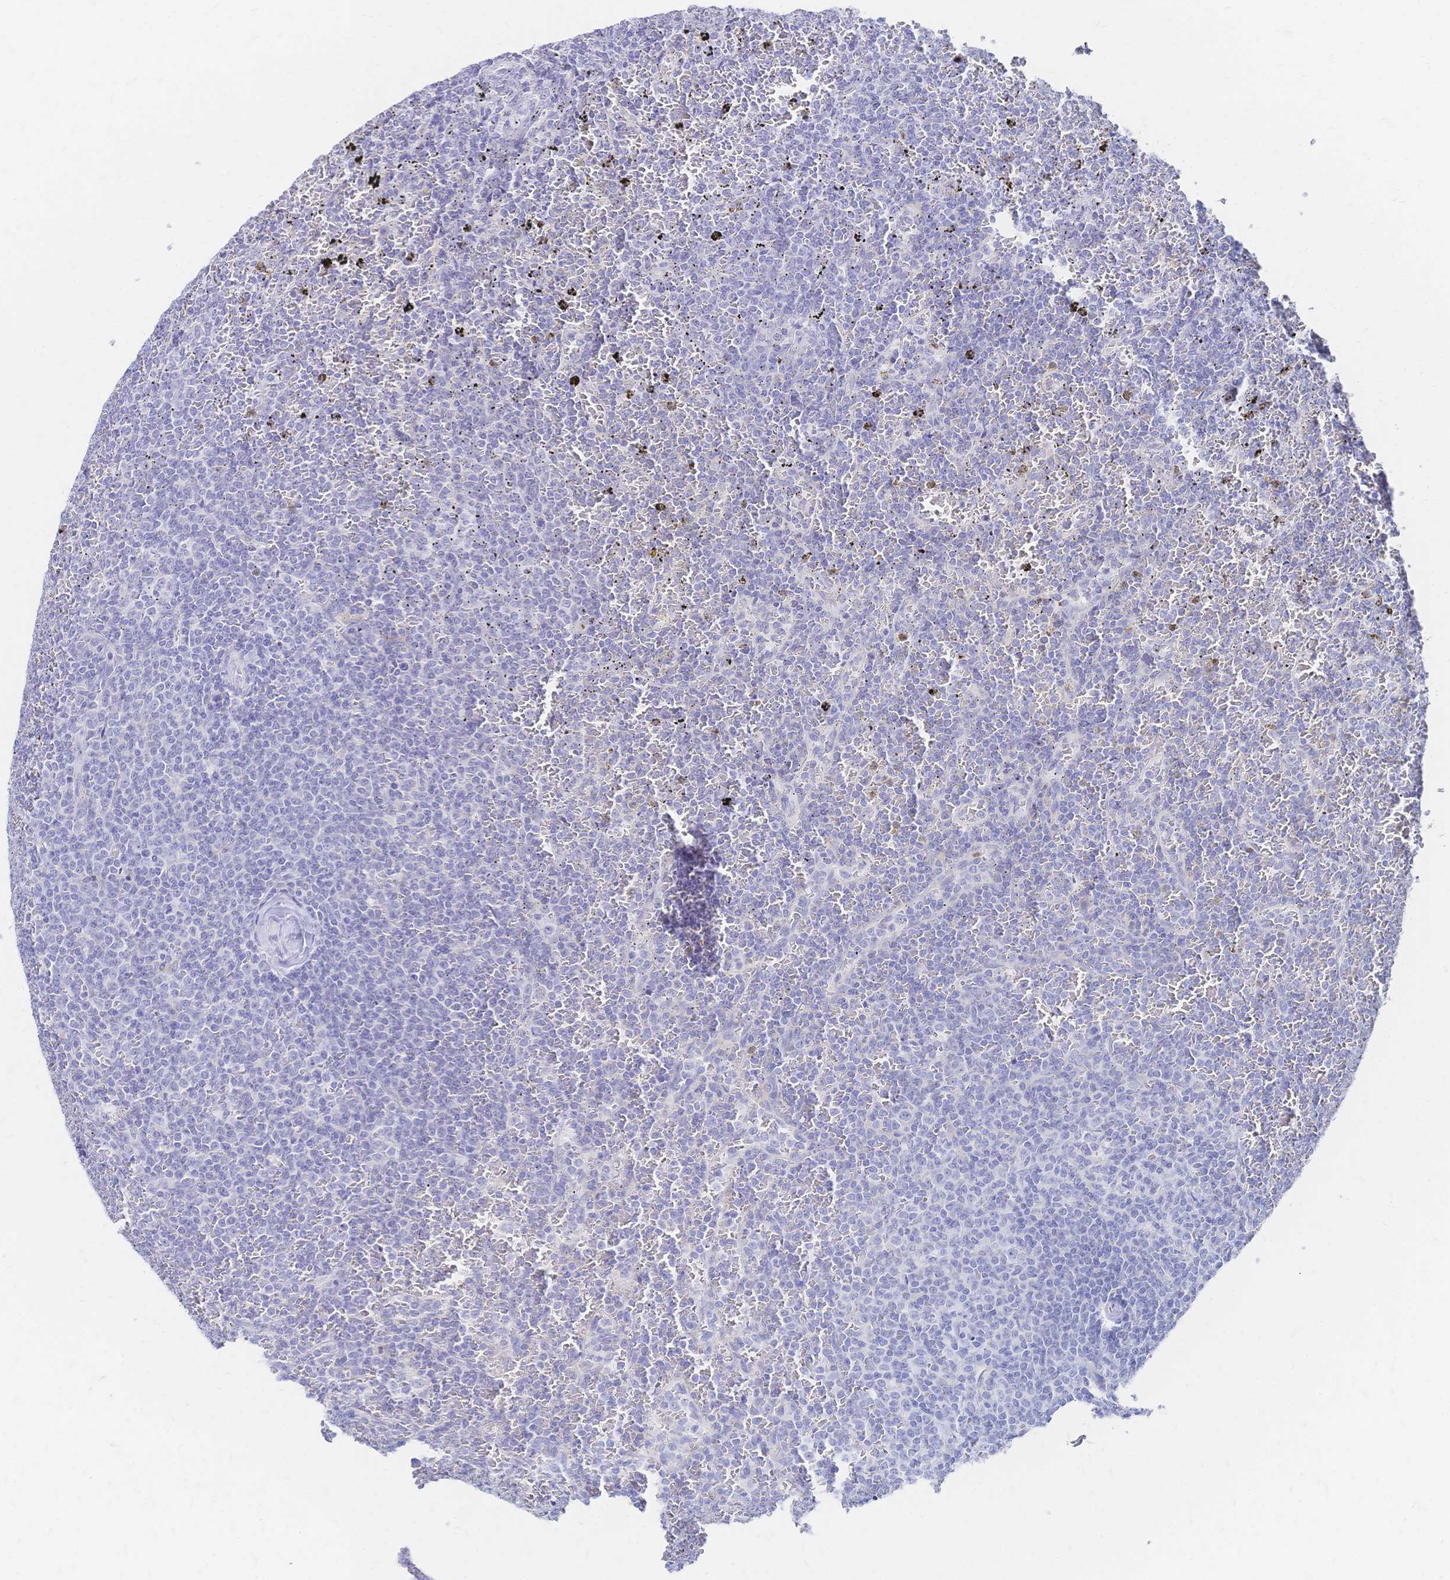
{"staining": {"intensity": "negative", "quantity": "none", "location": "none"}, "tissue": "lymphoma", "cell_type": "Tumor cells", "image_type": "cancer", "snomed": [{"axis": "morphology", "description": "Malignant lymphoma, non-Hodgkin's type, Low grade"}, {"axis": "topography", "description": "Spleen"}], "caption": "This is a photomicrograph of IHC staining of lymphoma, which shows no positivity in tumor cells.", "gene": "SLC5A1", "patient": {"sex": "female", "age": 77}}